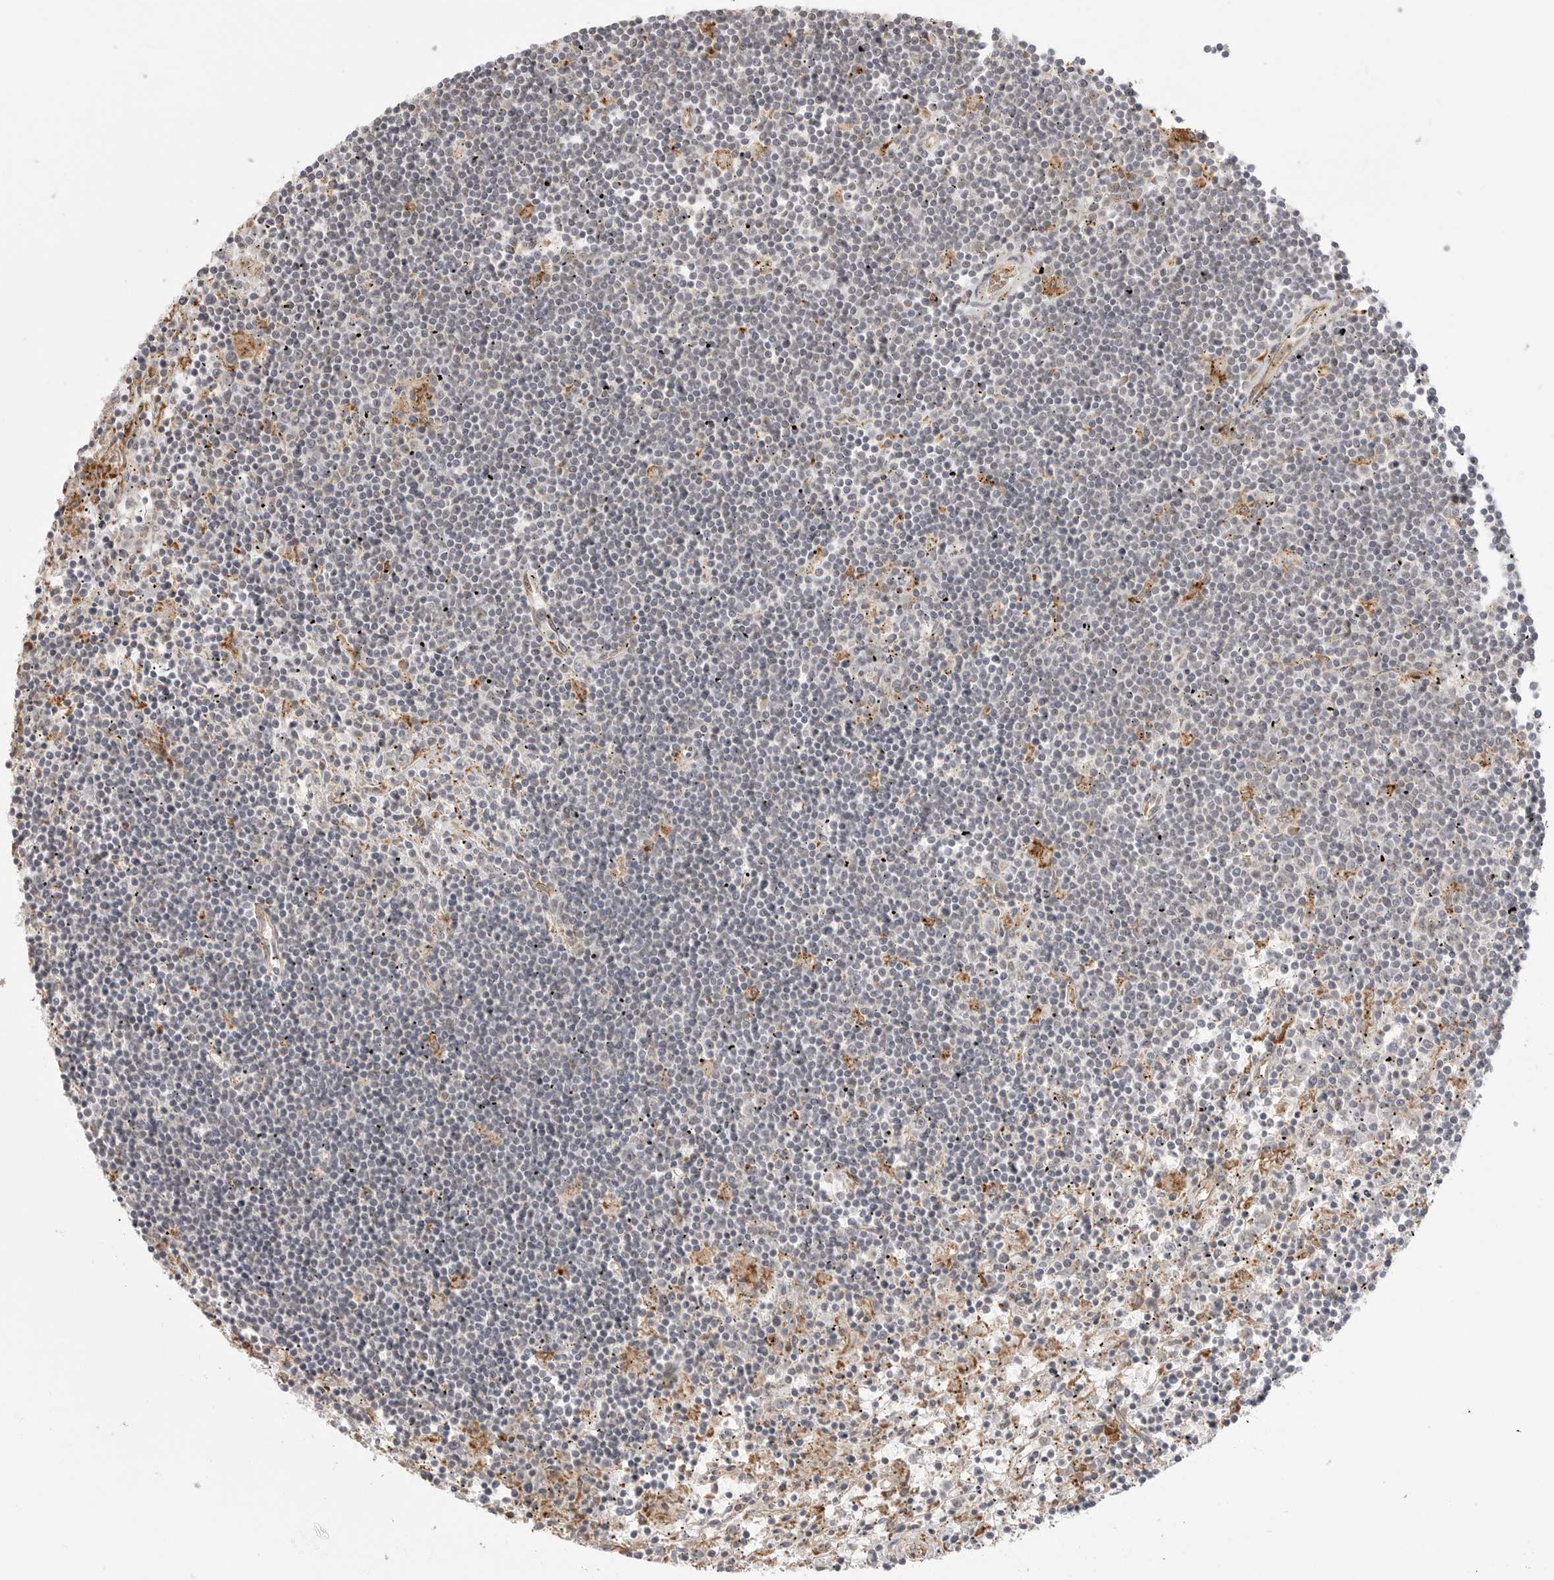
{"staining": {"intensity": "negative", "quantity": "none", "location": "none"}, "tissue": "lymphoma", "cell_type": "Tumor cells", "image_type": "cancer", "snomed": [{"axis": "morphology", "description": "Malignant lymphoma, non-Hodgkin's type, Low grade"}, {"axis": "topography", "description": "Spleen"}], "caption": "Low-grade malignant lymphoma, non-Hodgkin's type was stained to show a protein in brown. There is no significant staining in tumor cells. (IHC, brightfield microscopy, high magnification).", "gene": "KALRN", "patient": {"sex": "male", "age": 76}}